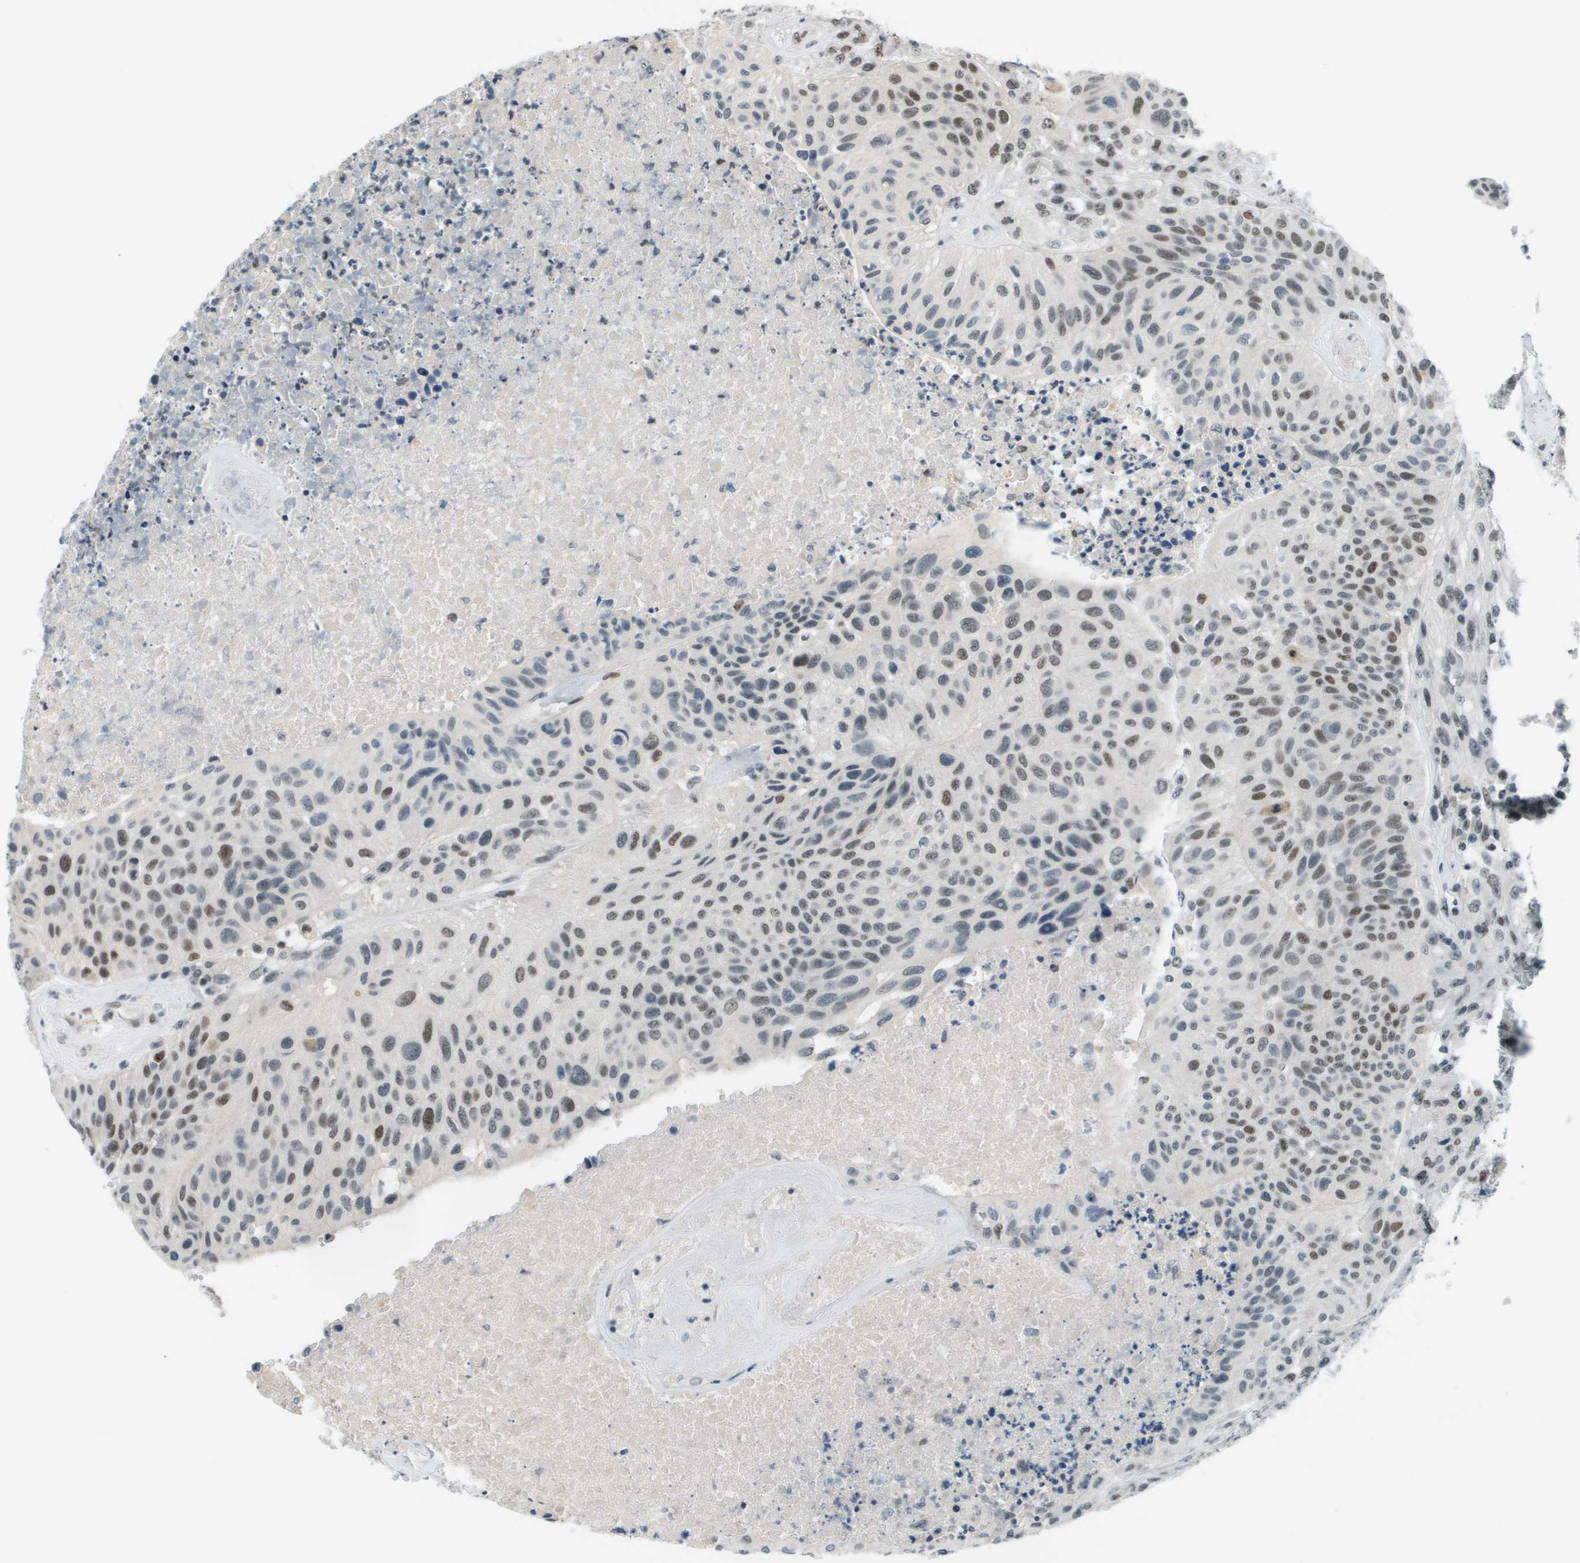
{"staining": {"intensity": "moderate", "quantity": "25%-75%", "location": "nuclear"}, "tissue": "urothelial cancer", "cell_type": "Tumor cells", "image_type": "cancer", "snomed": [{"axis": "morphology", "description": "Urothelial carcinoma, High grade"}, {"axis": "topography", "description": "Urinary bladder"}], "caption": "Immunohistochemistry (IHC) of human high-grade urothelial carcinoma shows medium levels of moderate nuclear staining in about 25%-75% of tumor cells. Ihc stains the protein of interest in brown and the nuclei are stained blue.", "gene": "CBX5", "patient": {"sex": "male", "age": 66}}